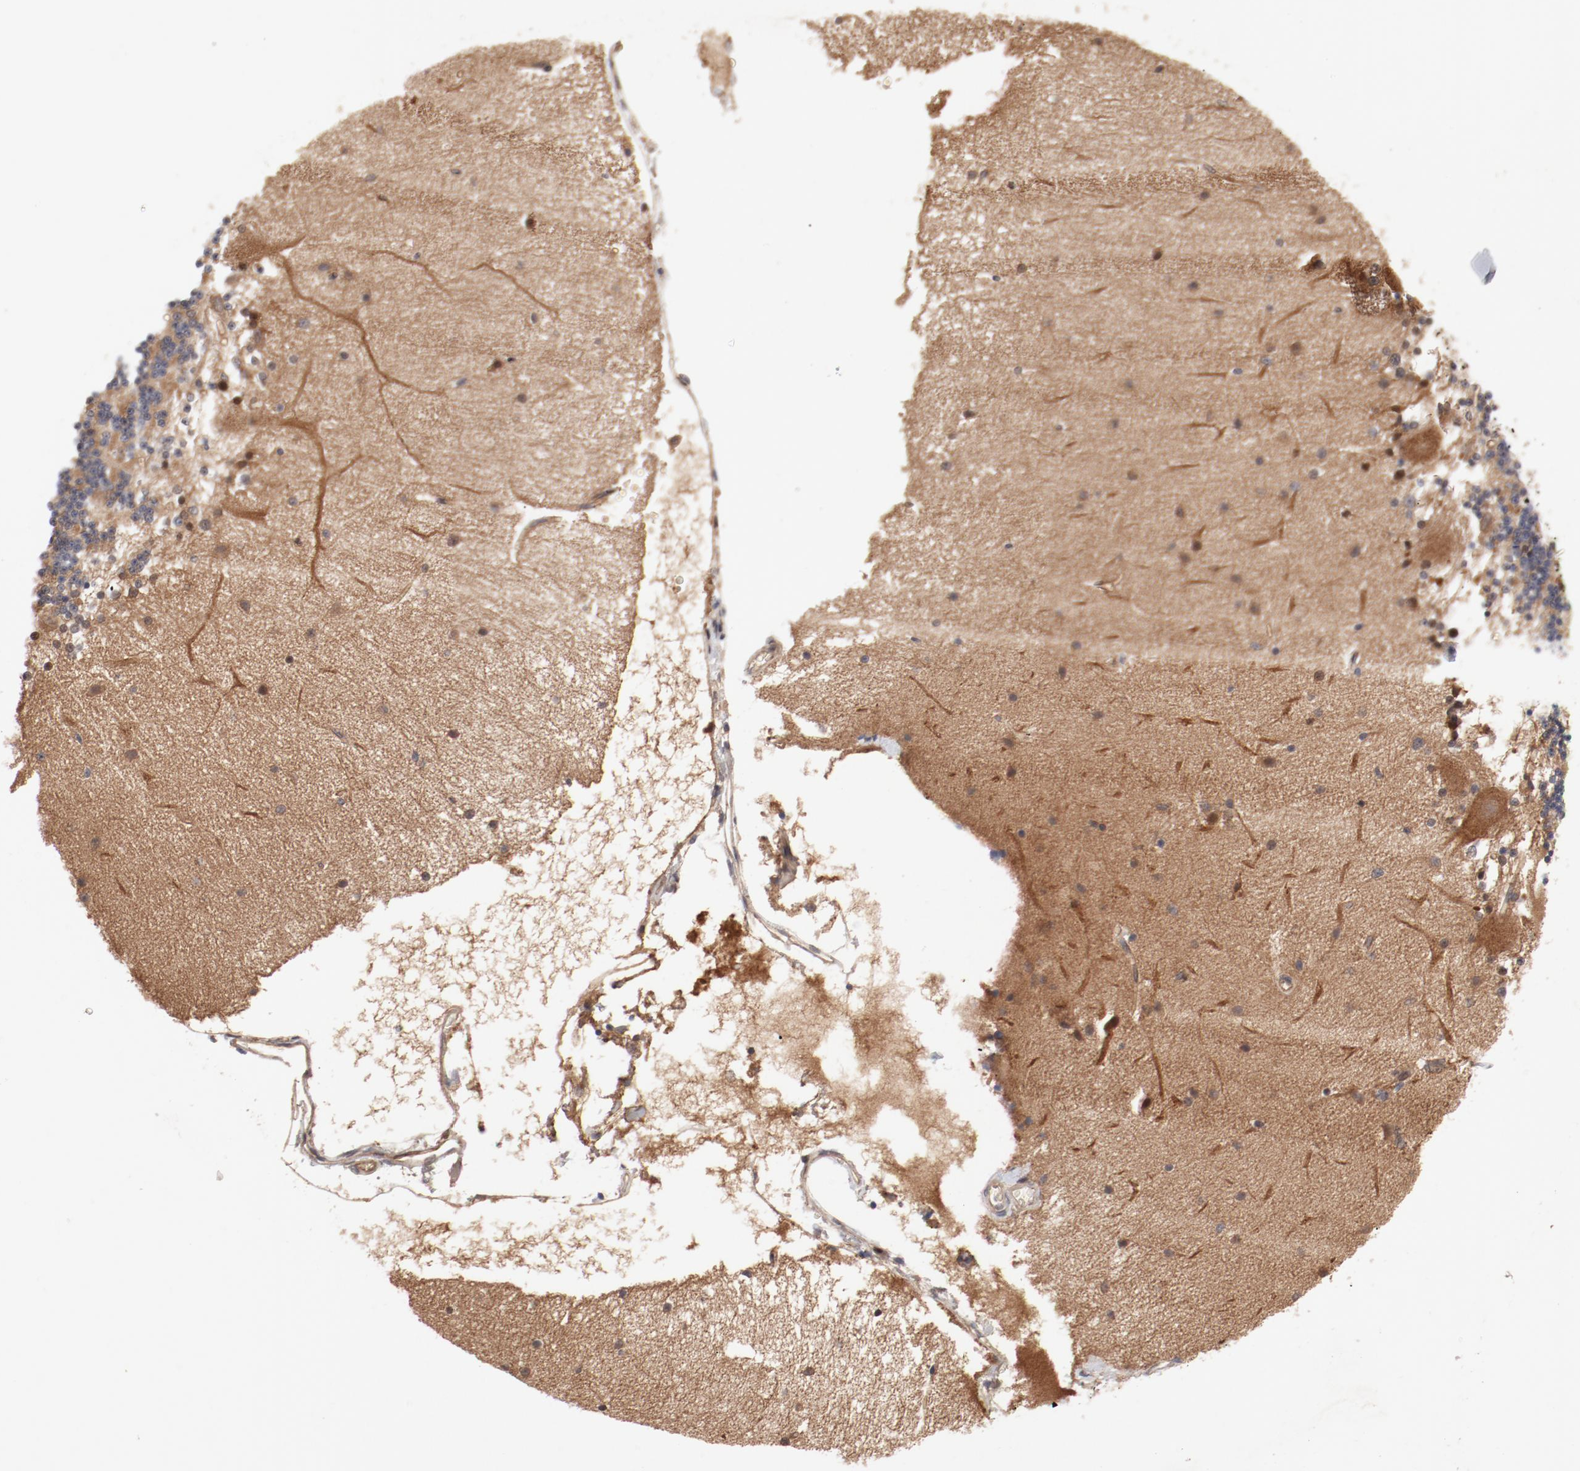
{"staining": {"intensity": "negative", "quantity": "none", "location": "none"}, "tissue": "cerebellum", "cell_type": "Cells in granular layer", "image_type": "normal", "snomed": [{"axis": "morphology", "description": "Normal tissue, NOS"}, {"axis": "topography", "description": "Cerebellum"}], "caption": "Cells in granular layer are negative for brown protein staining in unremarkable cerebellum. (Brightfield microscopy of DAB immunohistochemistry at high magnification).", "gene": "PITPNM2", "patient": {"sex": "female", "age": 54}}